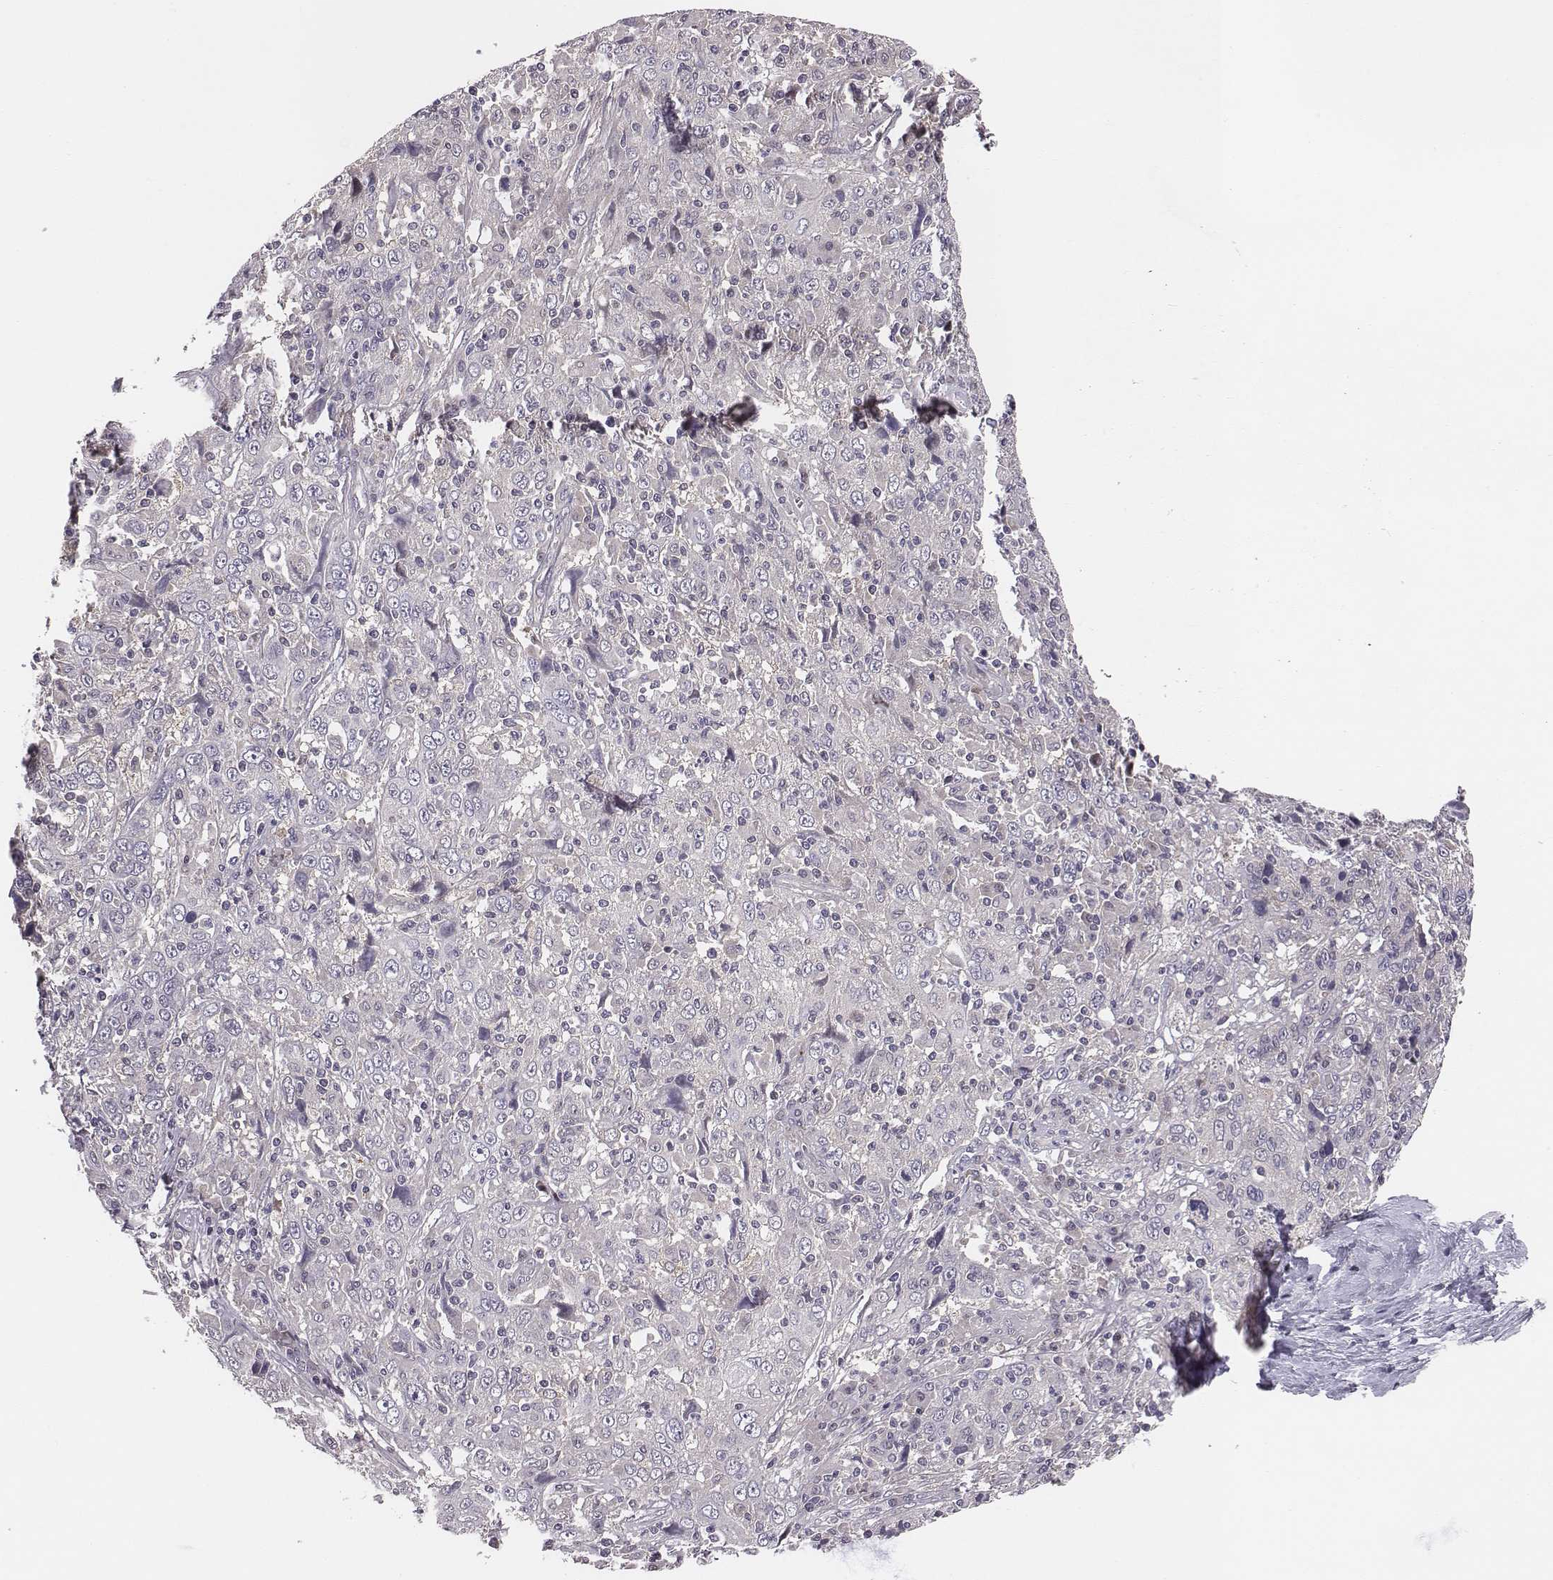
{"staining": {"intensity": "negative", "quantity": "none", "location": "none"}, "tissue": "cervical cancer", "cell_type": "Tumor cells", "image_type": "cancer", "snomed": [{"axis": "morphology", "description": "Squamous cell carcinoma, NOS"}, {"axis": "topography", "description": "Cervix"}], "caption": "DAB (3,3'-diaminobenzidine) immunohistochemical staining of cervical cancer demonstrates no significant positivity in tumor cells.", "gene": "SMURF2", "patient": {"sex": "female", "age": 46}}